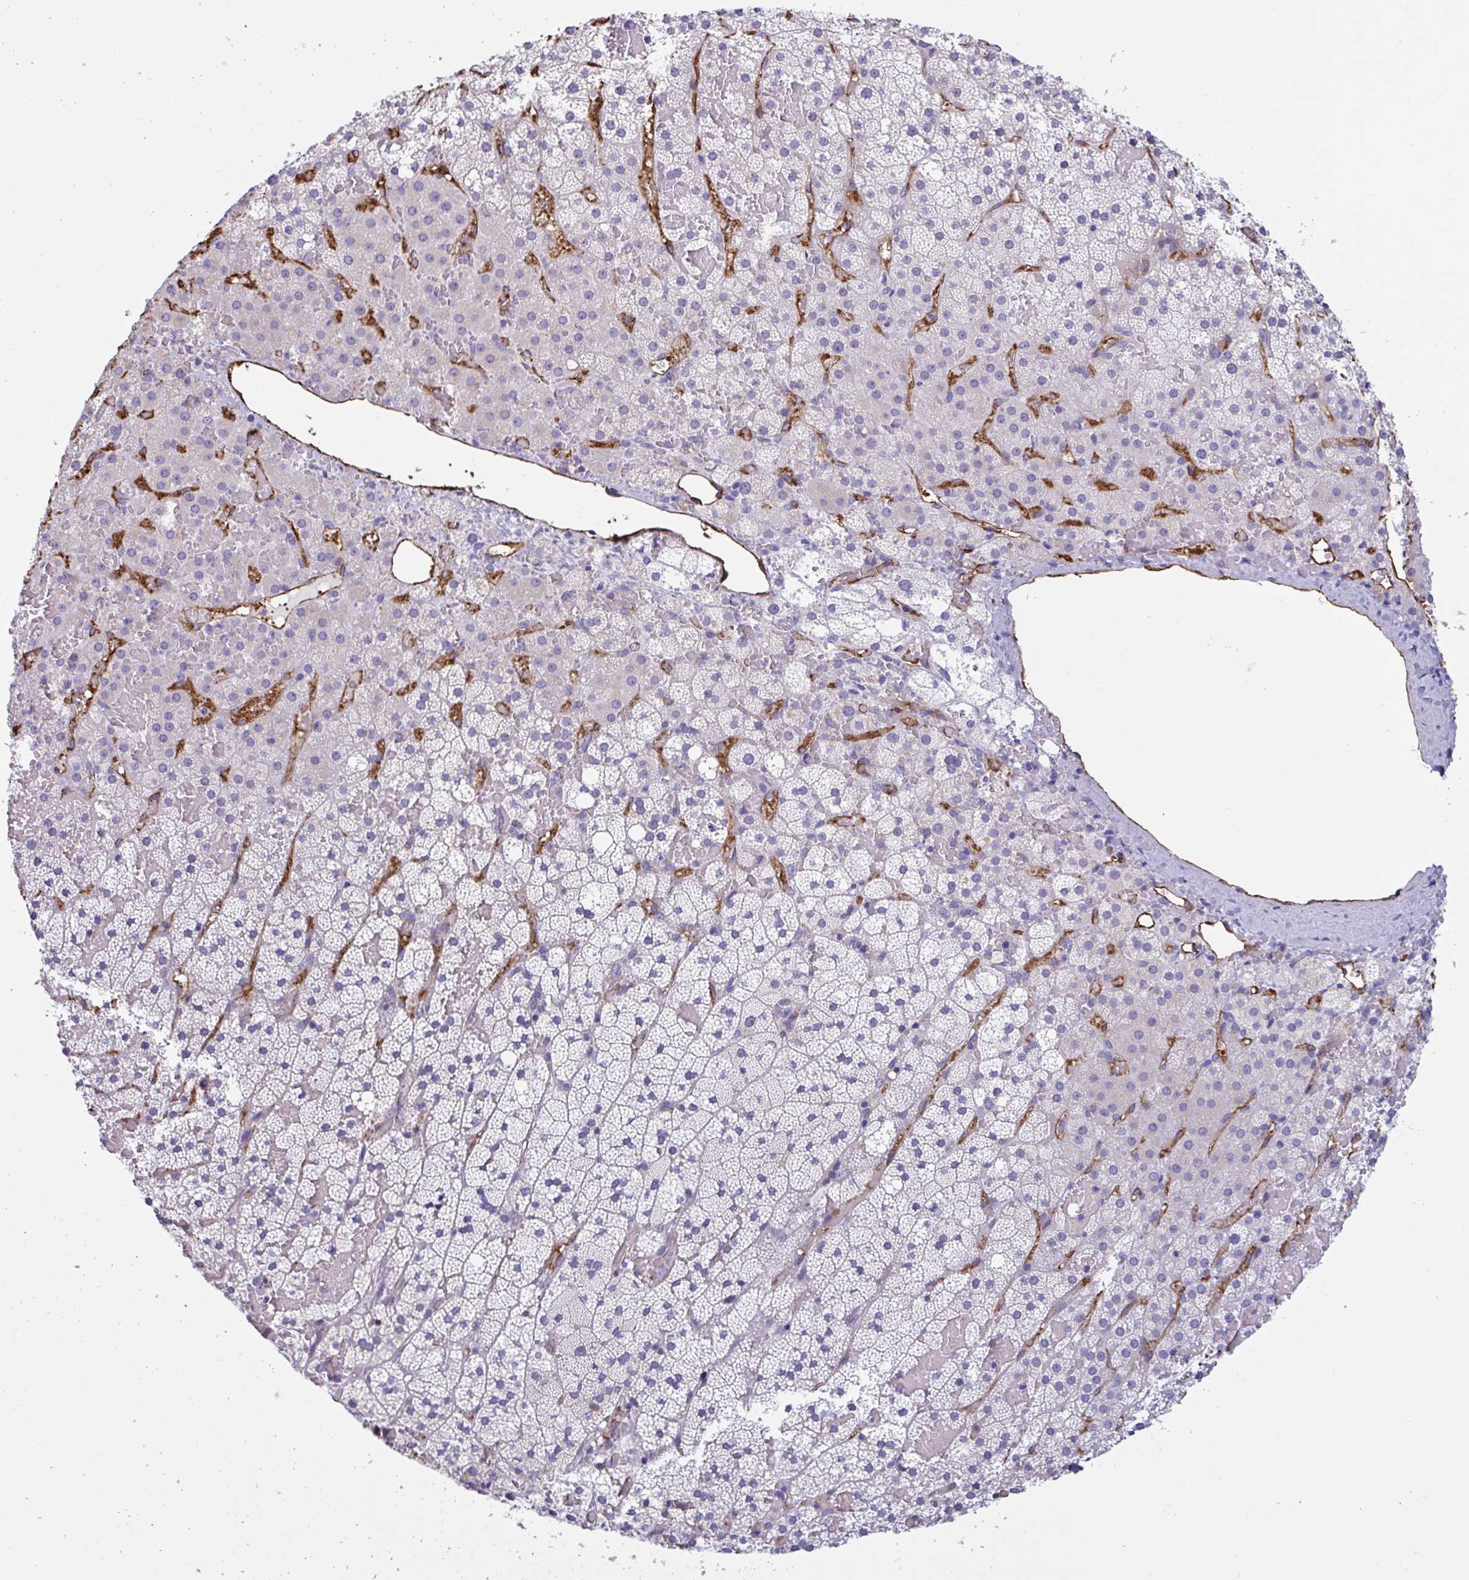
{"staining": {"intensity": "negative", "quantity": "none", "location": "none"}, "tissue": "adrenal gland", "cell_type": "Glandular cells", "image_type": "normal", "snomed": [{"axis": "morphology", "description": "Normal tissue, NOS"}, {"axis": "topography", "description": "Adrenal gland"}], "caption": "Glandular cells are negative for brown protein staining in unremarkable adrenal gland. (Brightfield microscopy of DAB immunohistochemistry (IHC) at high magnification).", "gene": "RPL22L1", "patient": {"sex": "male", "age": 53}}